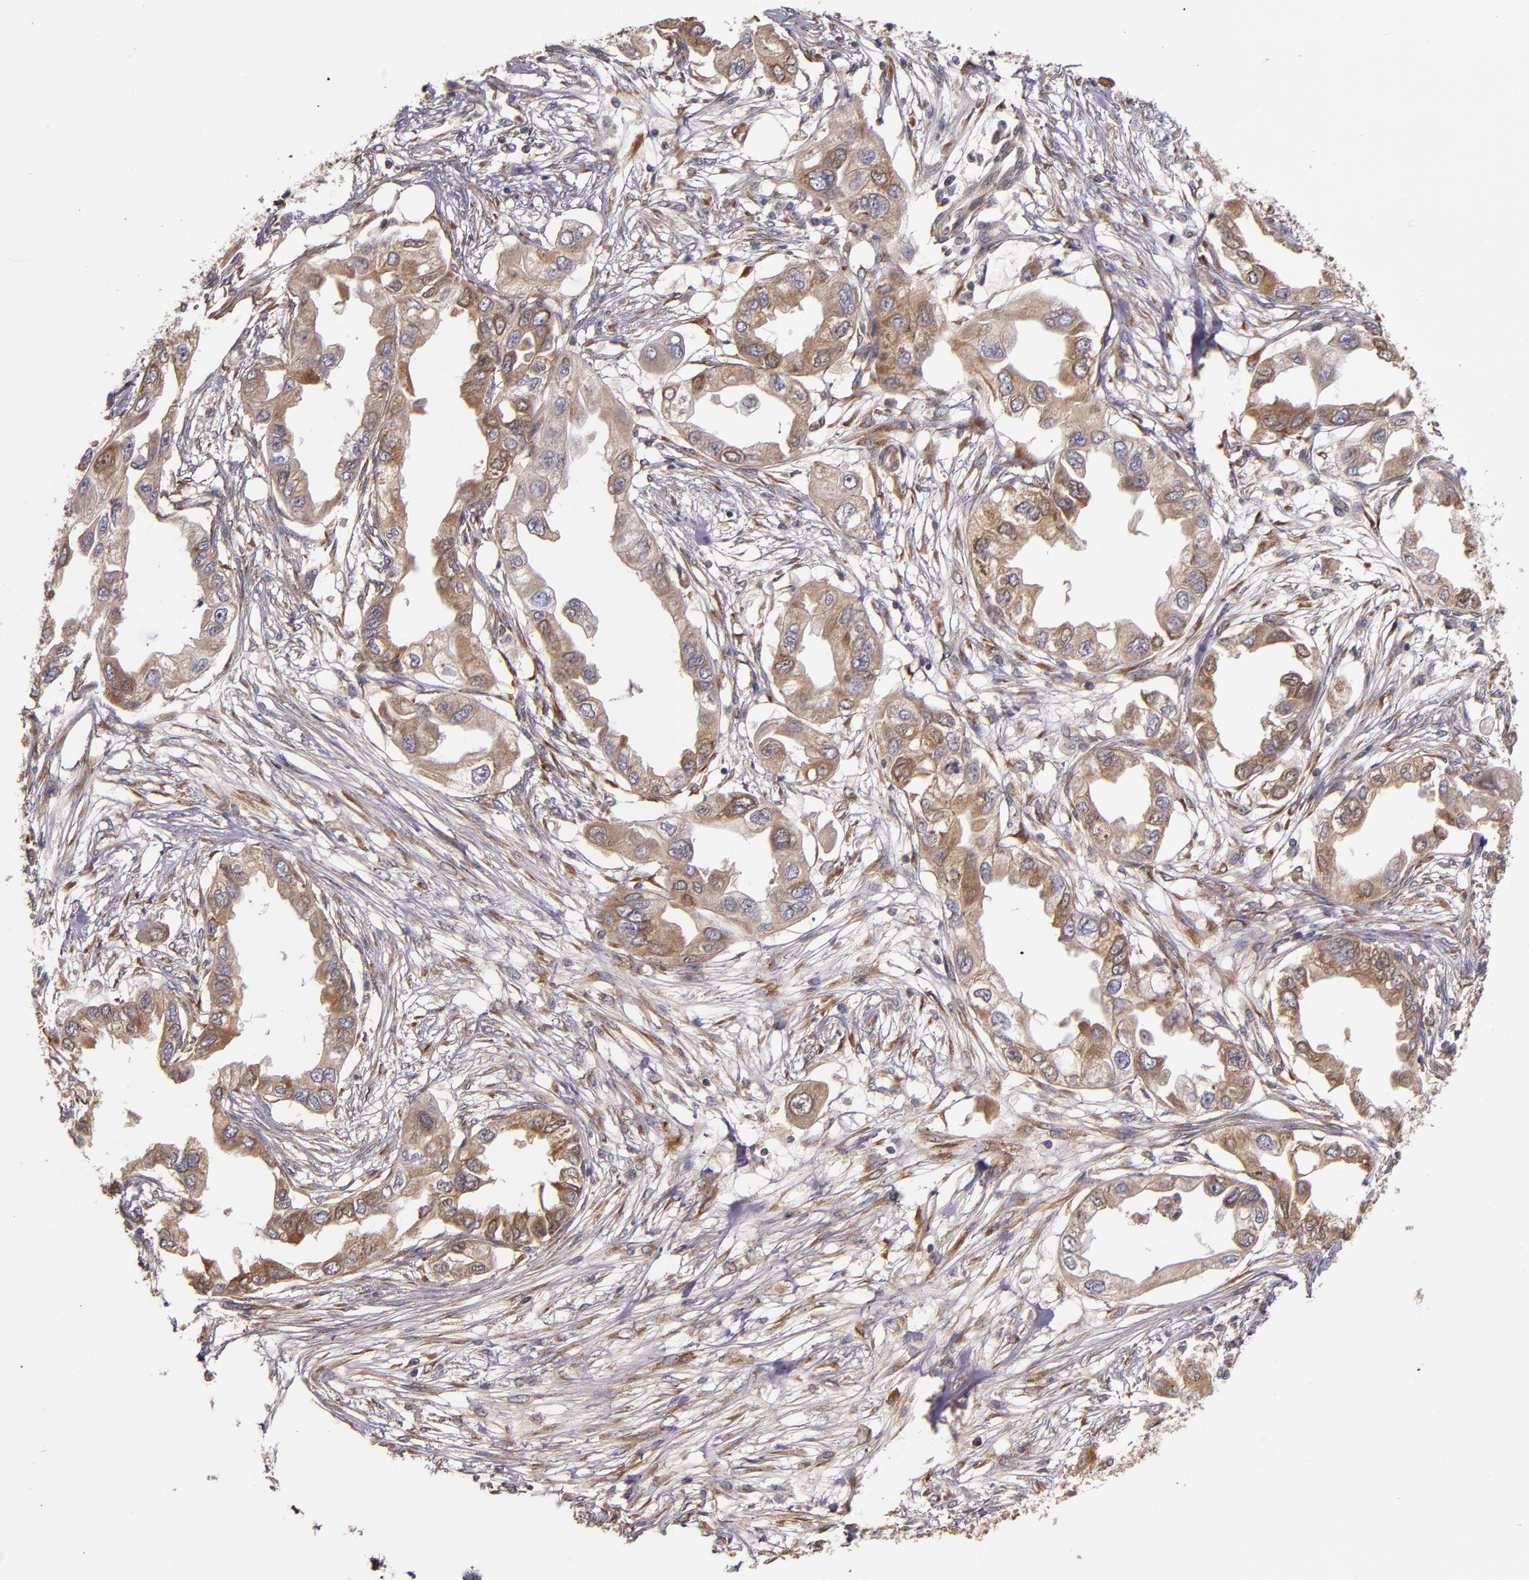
{"staining": {"intensity": "moderate", "quantity": ">75%", "location": "cytoplasmic/membranous"}, "tissue": "endometrial cancer", "cell_type": "Tumor cells", "image_type": "cancer", "snomed": [{"axis": "morphology", "description": "Adenocarcinoma, NOS"}, {"axis": "topography", "description": "Endometrium"}], "caption": "Immunohistochemical staining of adenocarcinoma (endometrial) exhibits medium levels of moderate cytoplasmic/membranous protein staining in approximately >75% of tumor cells. The staining was performed using DAB (3,3'-diaminobenzidine), with brown indicating positive protein expression. Nuclei are stained blue with hematoxylin.", "gene": "PRAF2", "patient": {"sex": "female", "age": 67}}